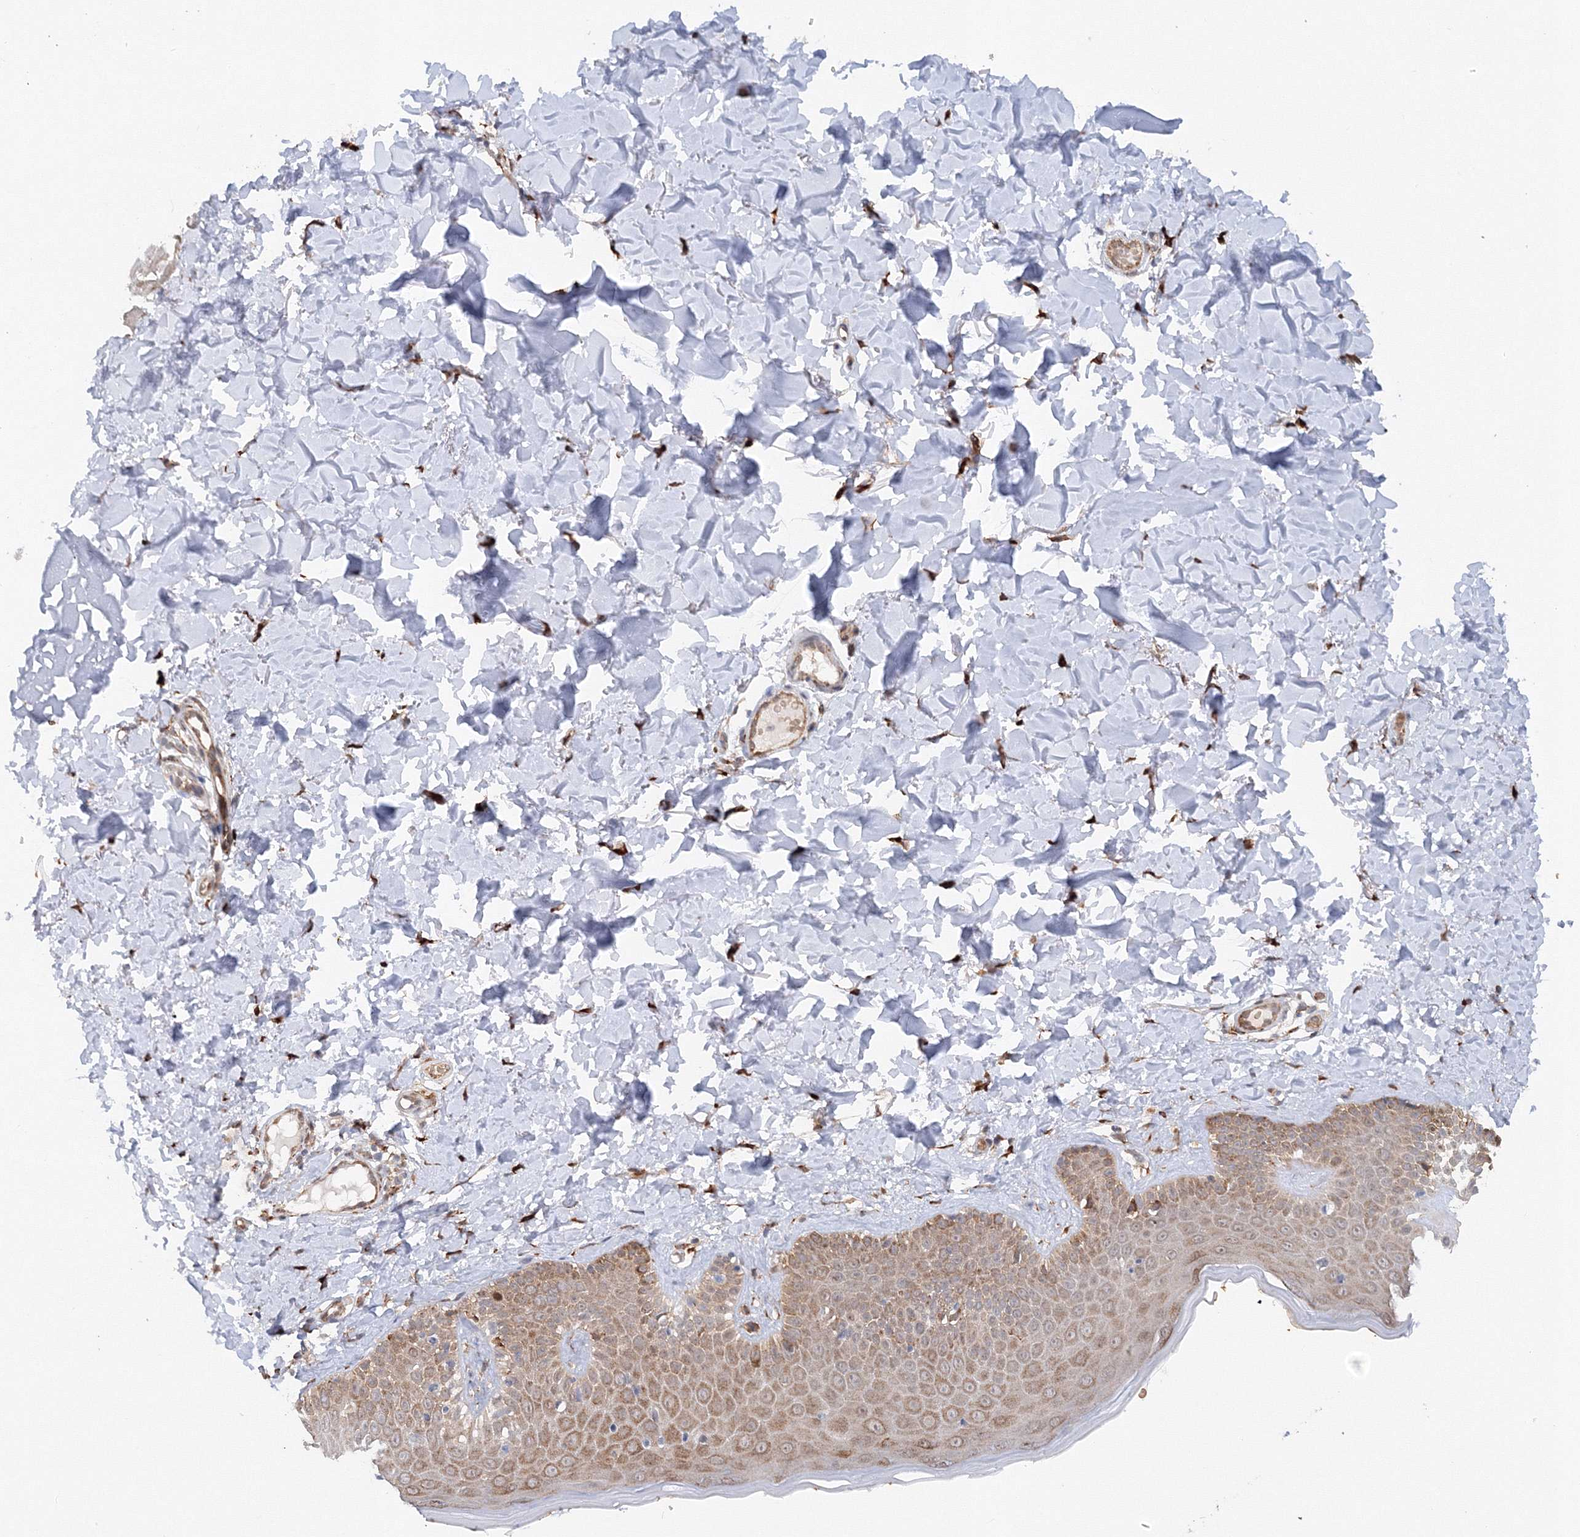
{"staining": {"intensity": "weak", "quantity": ">75%", "location": "cytoplasmic/membranous"}, "tissue": "skin", "cell_type": "Fibroblasts", "image_type": "normal", "snomed": [{"axis": "morphology", "description": "Normal tissue, NOS"}, {"axis": "topography", "description": "Skin"}], "caption": "This micrograph displays benign skin stained with immunohistochemistry (IHC) to label a protein in brown. The cytoplasmic/membranous of fibroblasts show weak positivity for the protein. Nuclei are counter-stained blue.", "gene": "DIS3L2", "patient": {"sex": "male", "age": 52}}